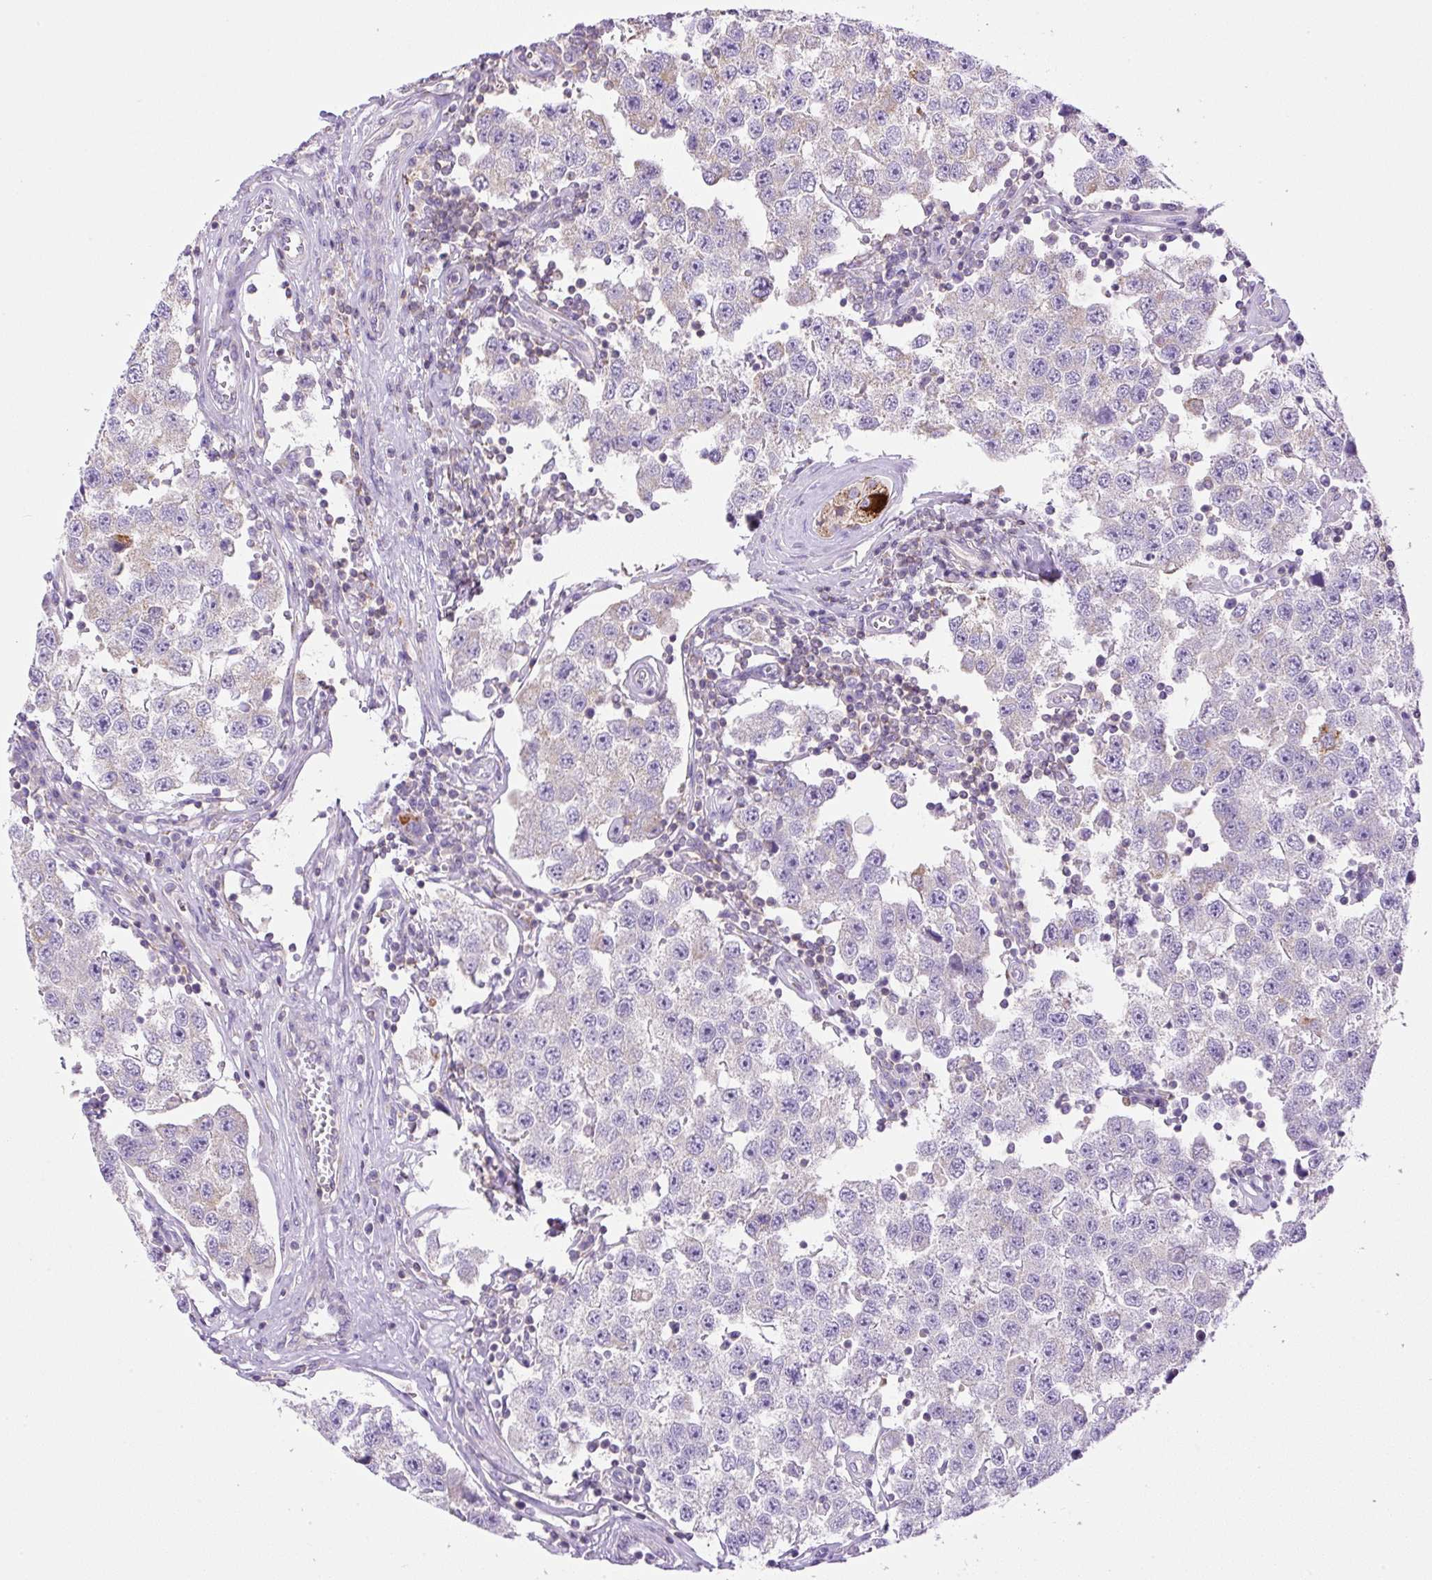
{"staining": {"intensity": "negative", "quantity": "none", "location": "none"}, "tissue": "testis cancer", "cell_type": "Tumor cells", "image_type": "cancer", "snomed": [{"axis": "morphology", "description": "Seminoma, NOS"}, {"axis": "topography", "description": "Testis"}], "caption": "Tumor cells show no significant staining in seminoma (testis). (Stains: DAB immunohistochemistry (IHC) with hematoxylin counter stain, Microscopy: brightfield microscopy at high magnification).", "gene": "NF1", "patient": {"sex": "male", "age": 34}}